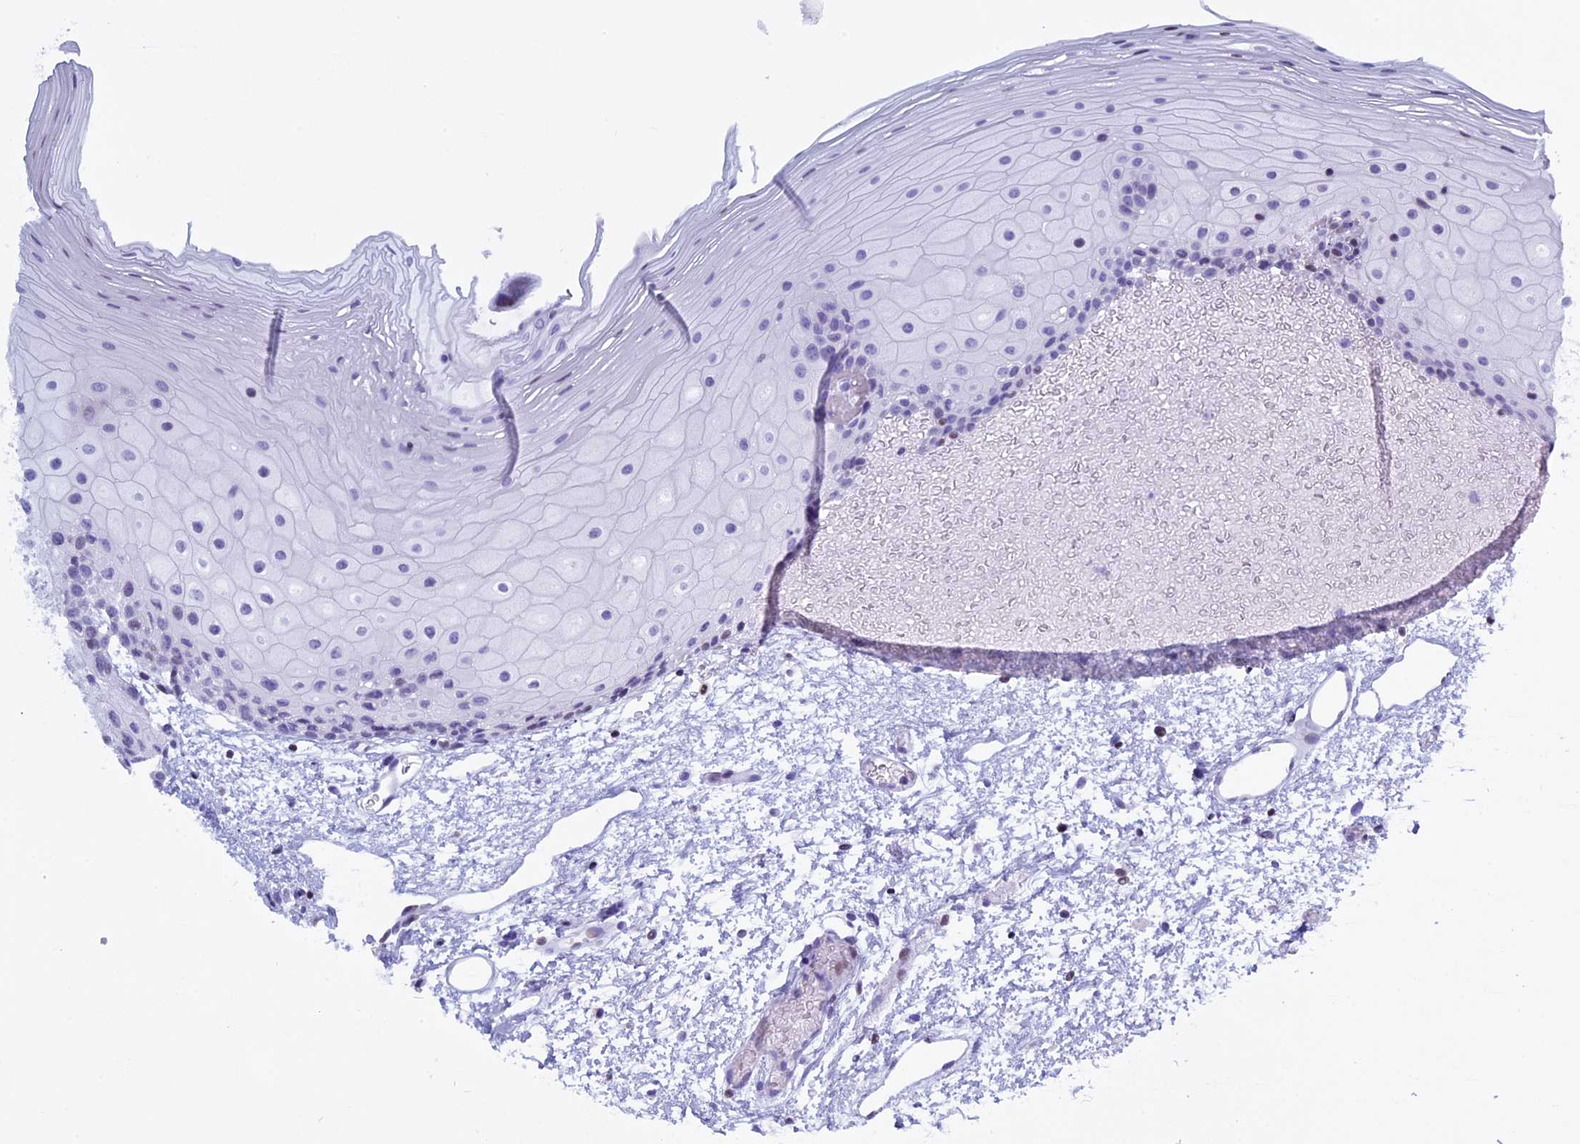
{"staining": {"intensity": "negative", "quantity": "none", "location": "none"}, "tissue": "oral mucosa", "cell_type": "Squamous epithelial cells", "image_type": "normal", "snomed": [{"axis": "morphology", "description": "Normal tissue, NOS"}, {"axis": "topography", "description": "Oral tissue"}], "caption": "This is a photomicrograph of immunohistochemistry staining of normal oral mucosa, which shows no staining in squamous epithelial cells.", "gene": "KCTD21", "patient": {"sex": "female", "age": 70}}